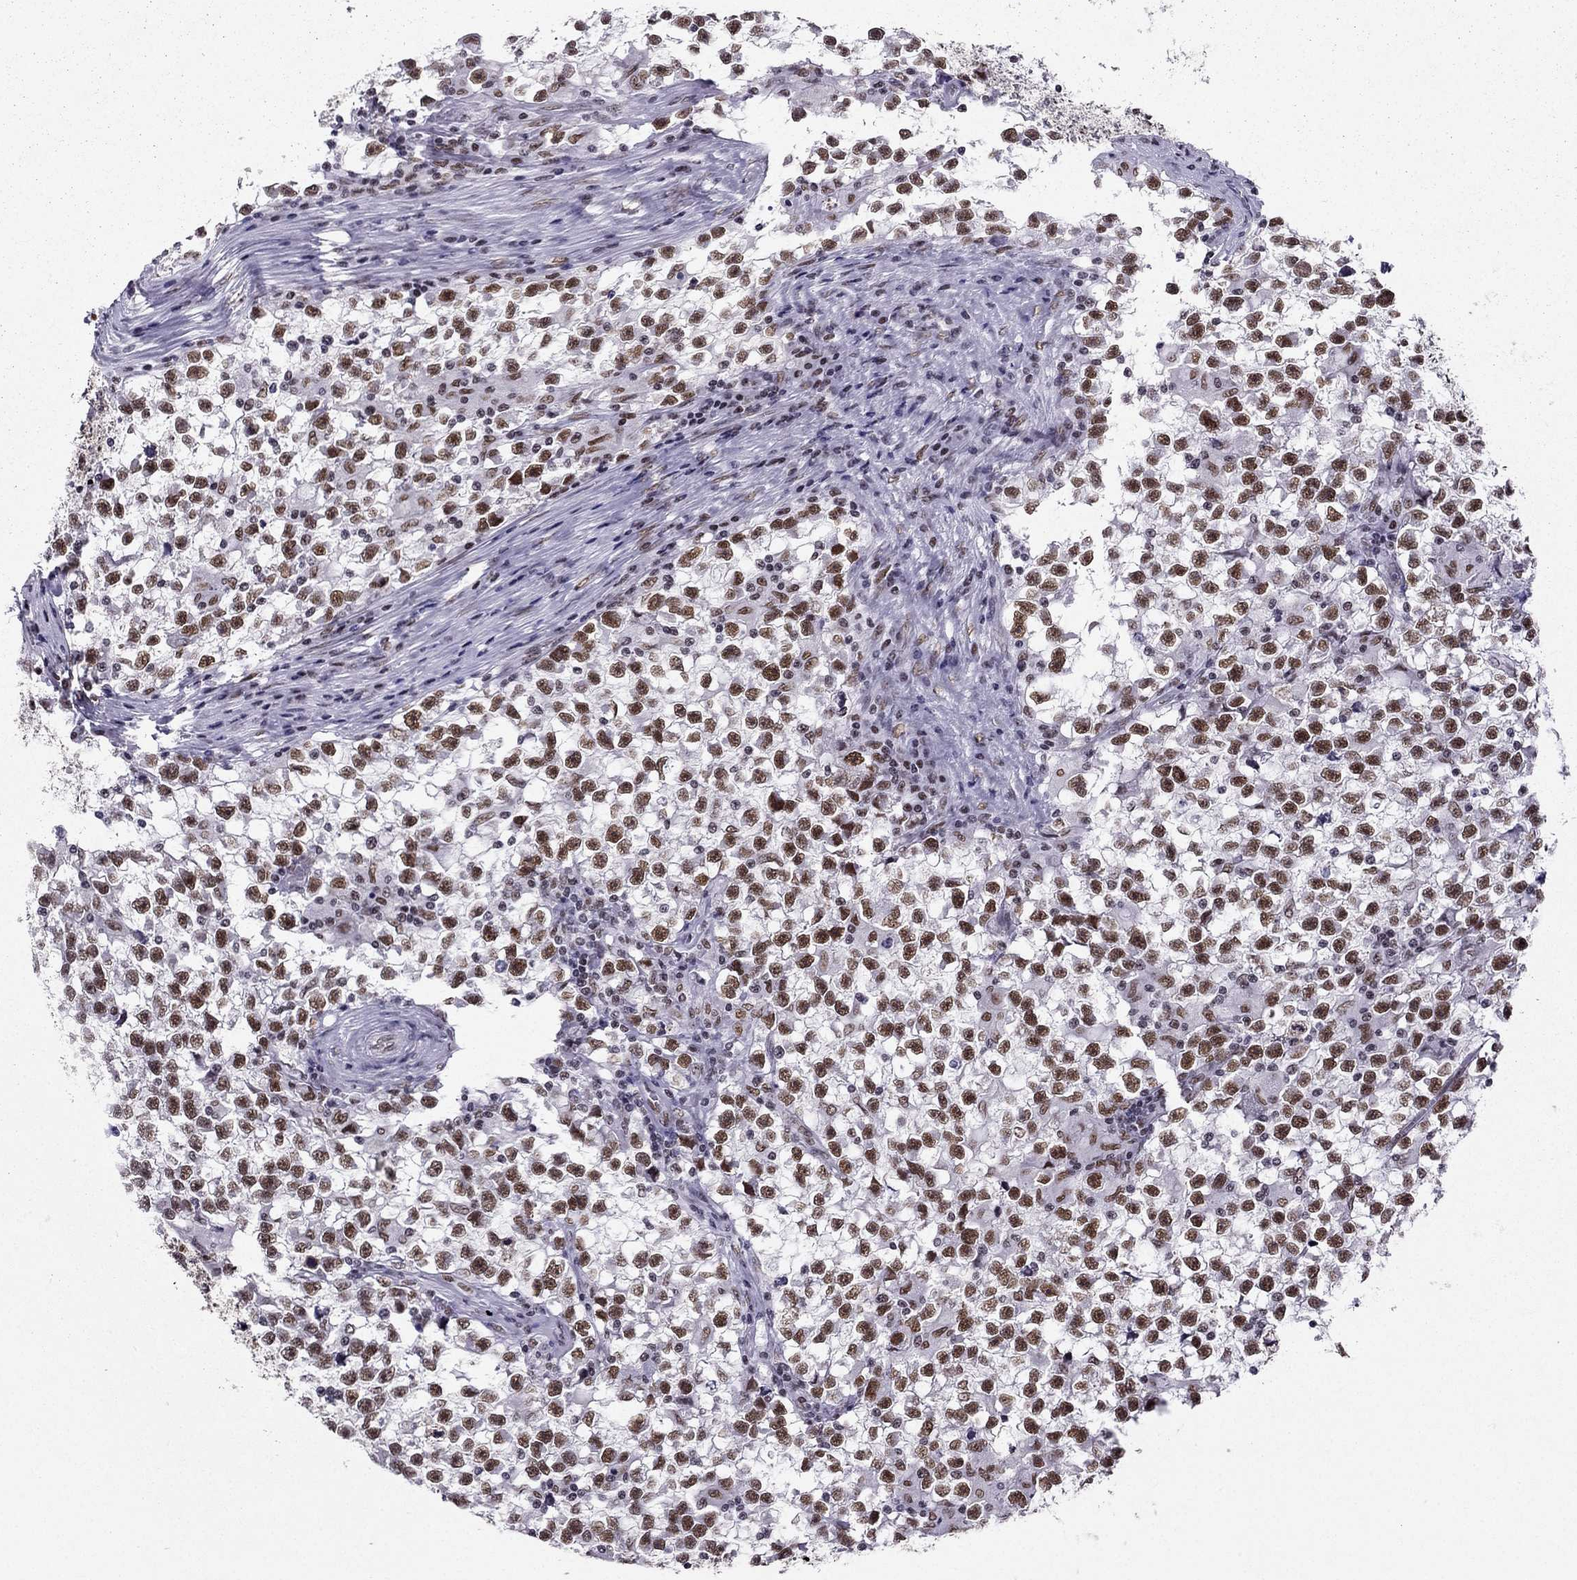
{"staining": {"intensity": "moderate", "quantity": ">75%", "location": "nuclear"}, "tissue": "testis cancer", "cell_type": "Tumor cells", "image_type": "cancer", "snomed": [{"axis": "morphology", "description": "Seminoma, NOS"}, {"axis": "topography", "description": "Testis"}], "caption": "Immunohistochemical staining of testis cancer displays medium levels of moderate nuclear staining in about >75% of tumor cells.", "gene": "ZNF420", "patient": {"sex": "male", "age": 31}}